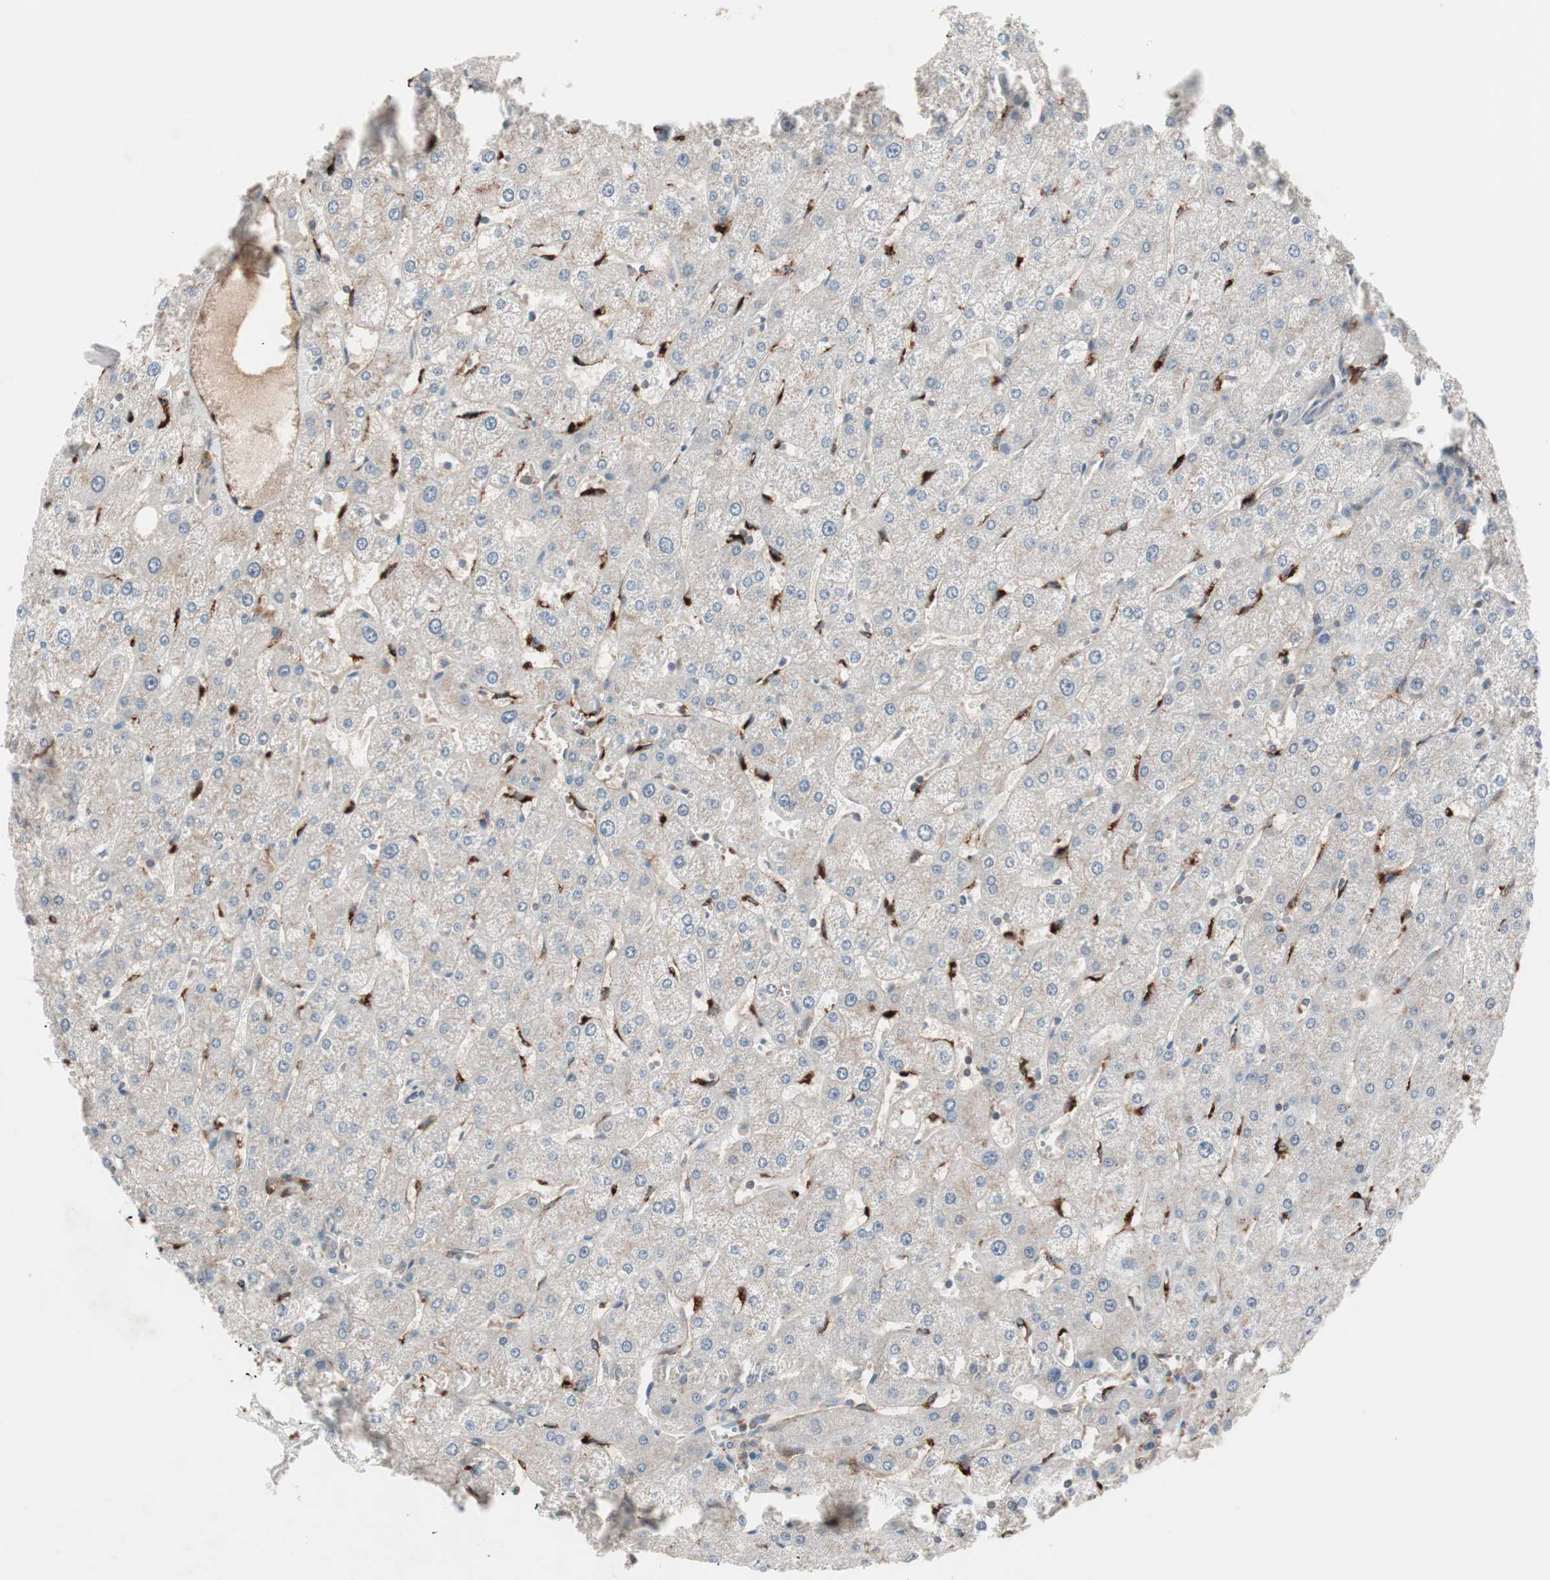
{"staining": {"intensity": "weak", "quantity": ">75%", "location": "cytoplasmic/membranous"}, "tissue": "liver", "cell_type": "Cholangiocytes", "image_type": "normal", "snomed": [{"axis": "morphology", "description": "Normal tissue, NOS"}, {"axis": "topography", "description": "Liver"}], "caption": "Approximately >75% of cholangiocytes in unremarkable human liver demonstrate weak cytoplasmic/membranous protein expression as visualized by brown immunohistochemical staining.", "gene": "STAB1", "patient": {"sex": "male", "age": 67}}